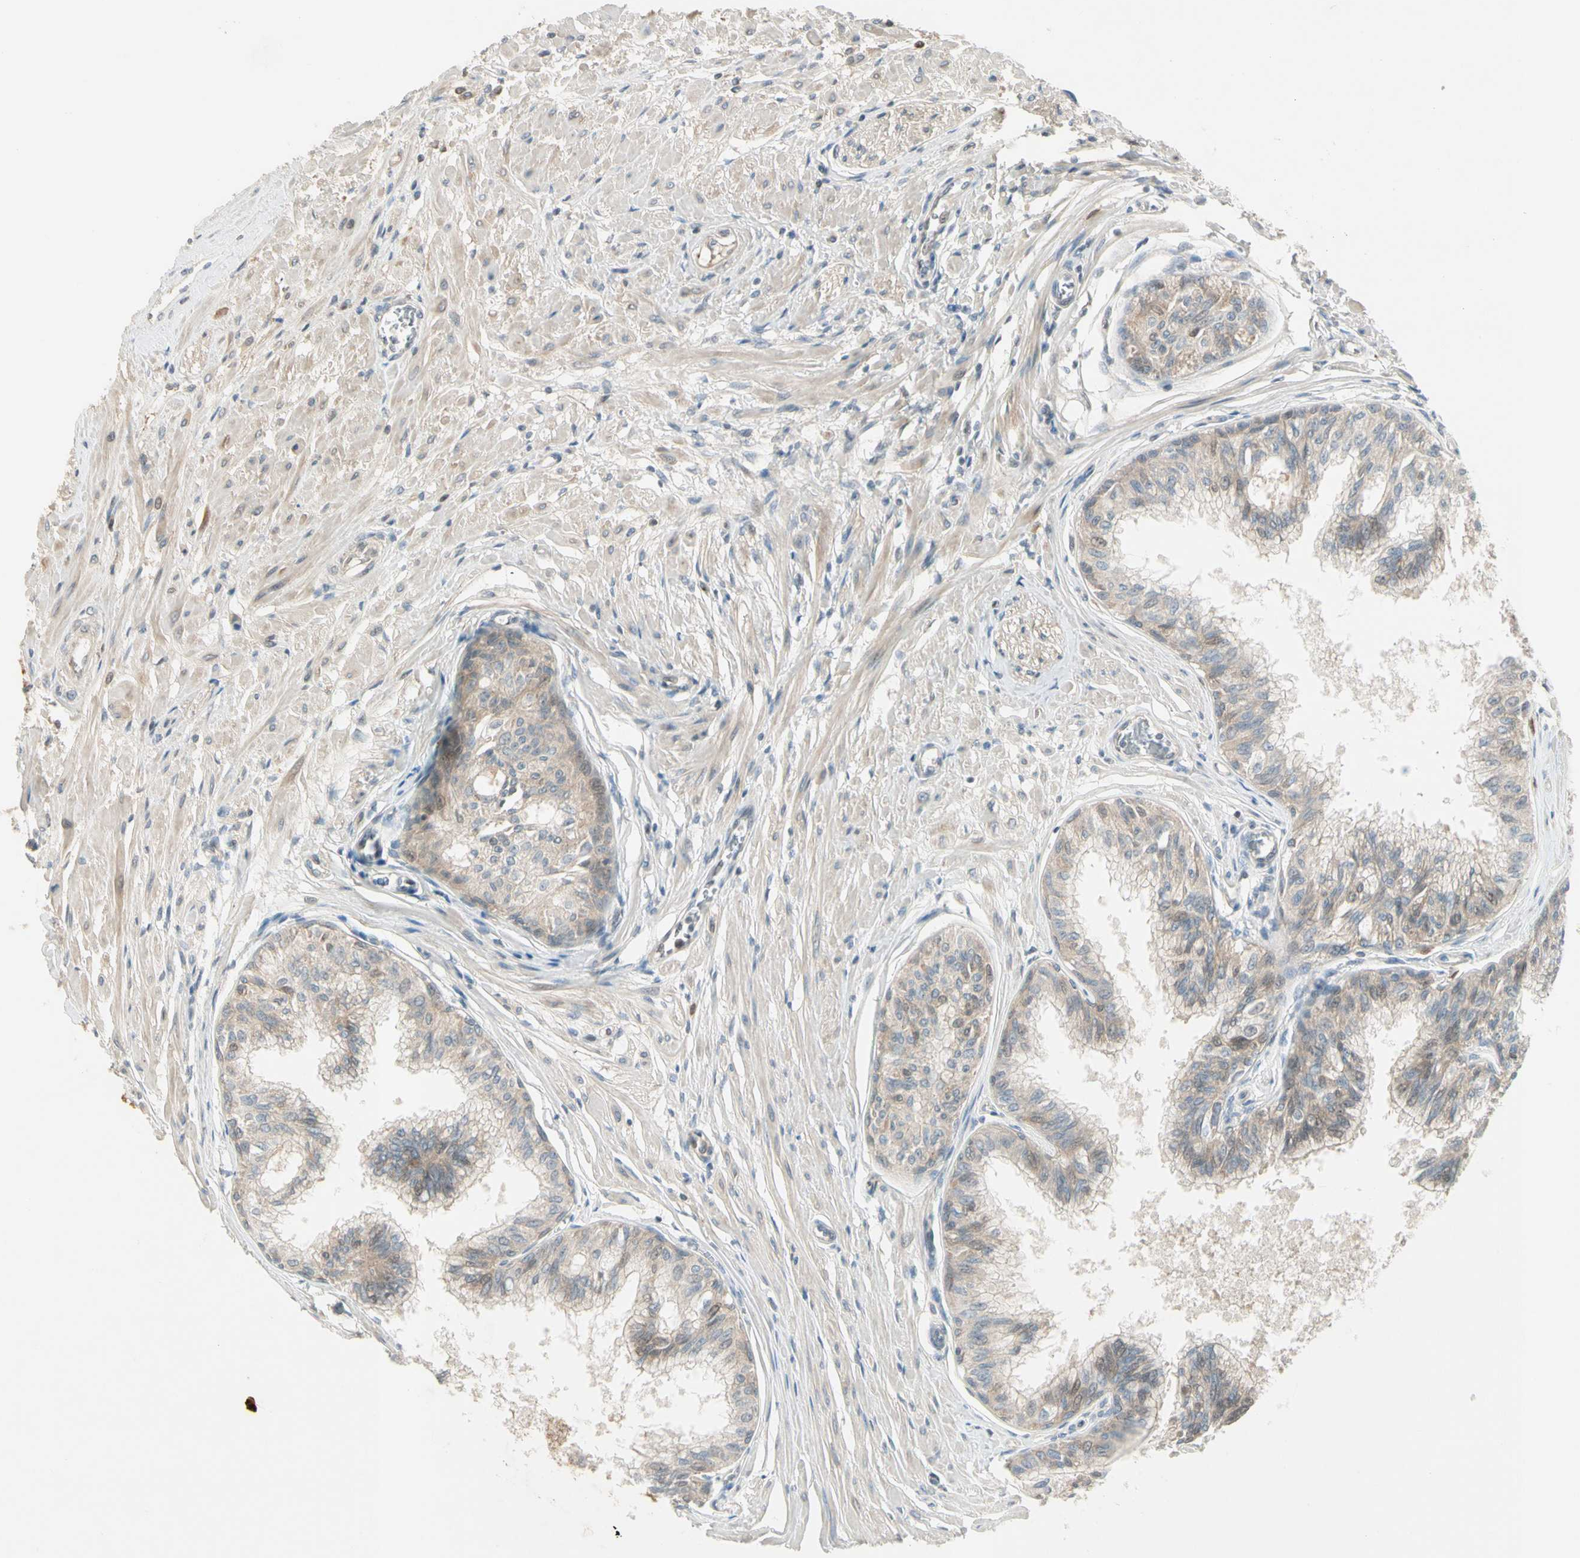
{"staining": {"intensity": "weak", "quantity": ">75%", "location": "cytoplasmic/membranous"}, "tissue": "prostate", "cell_type": "Glandular cells", "image_type": "normal", "snomed": [{"axis": "morphology", "description": "Normal tissue, NOS"}, {"axis": "topography", "description": "Prostate"}, {"axis": "topography", "description": "Seminal veicle"}], "caption": "About >75% of glandular cells in benign prostate exhibit weak cytoplasmic/membranous protein expression as visualized by brown immunohistochemical staining.", "gene": "ICAM5", "patient": {"sex": "male", "age": 60}}